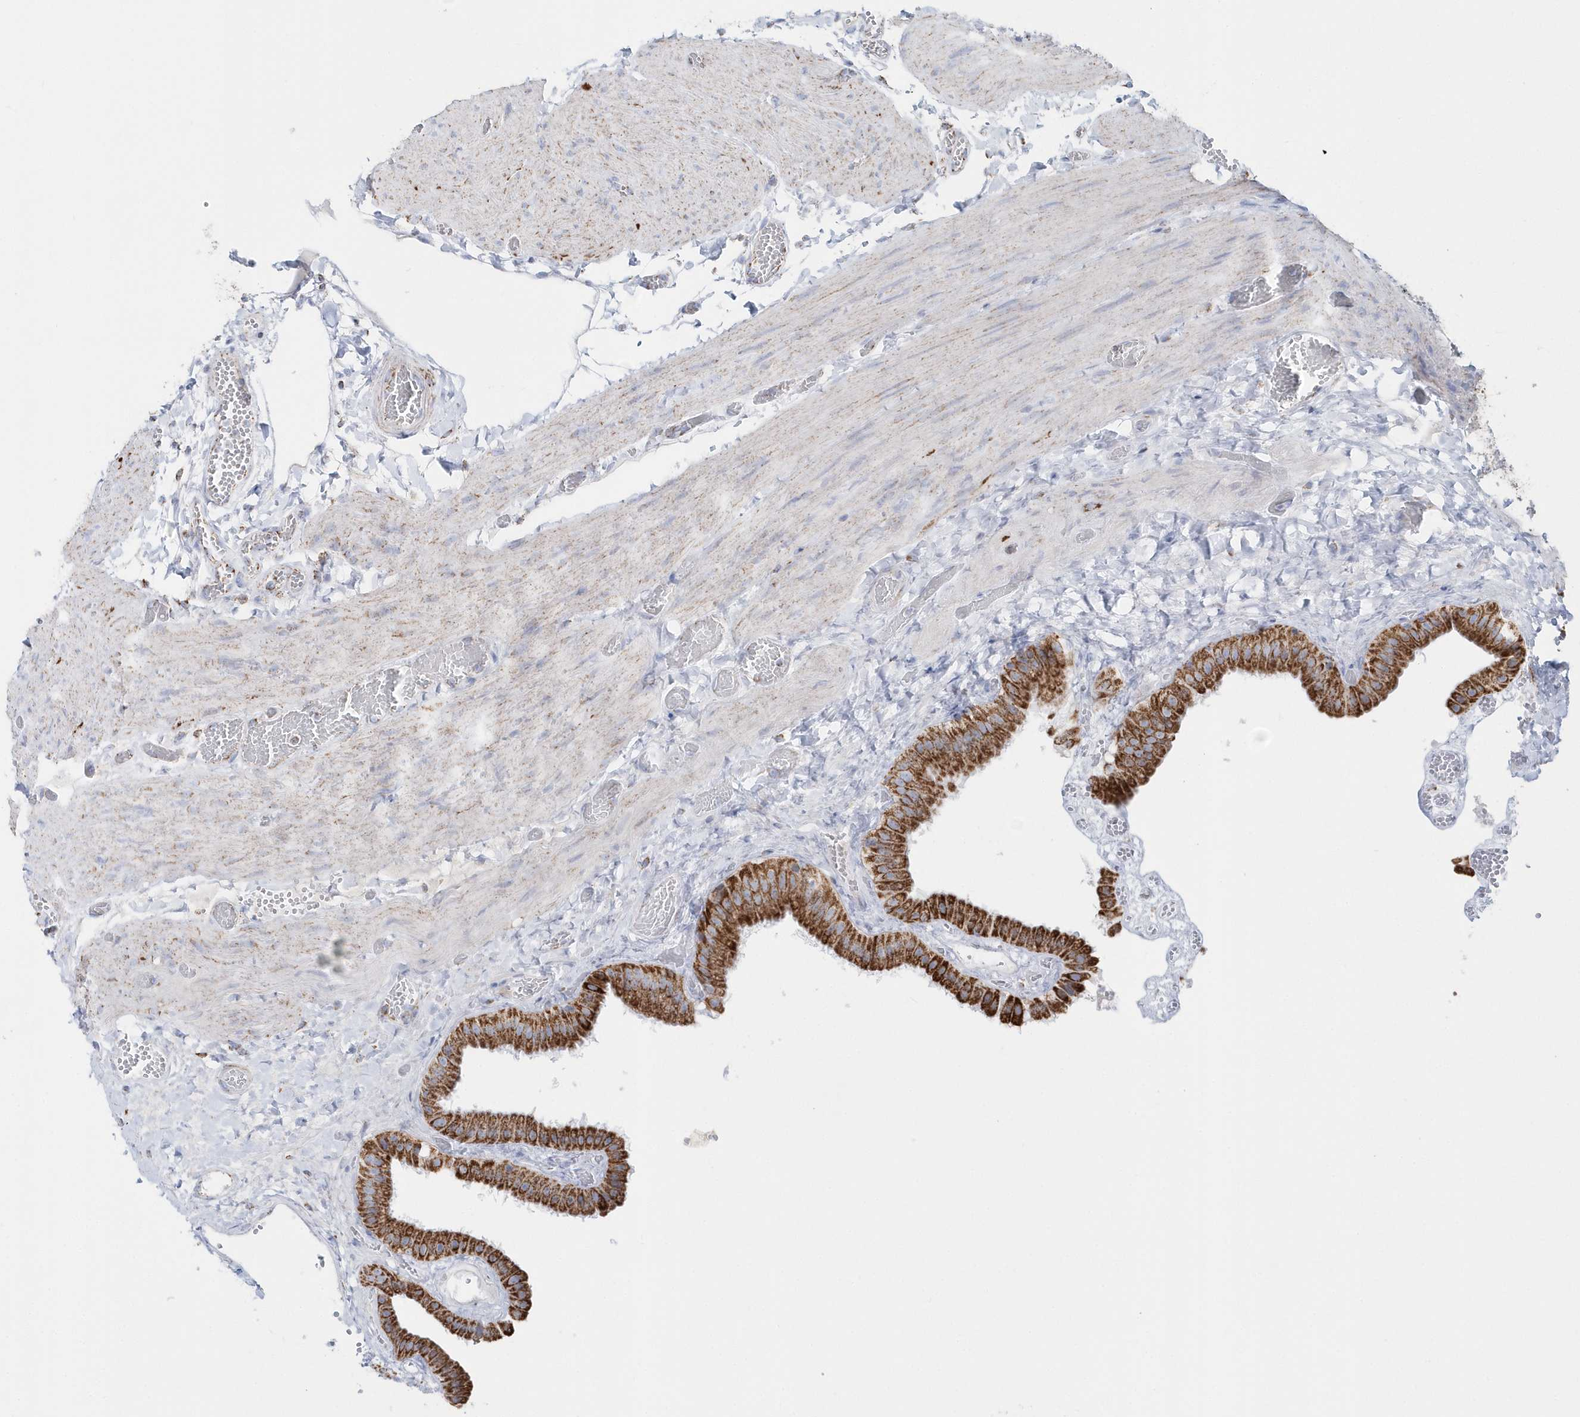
{"staining": {"intensity": "strong", "quantity": ">75%", "location": "cytoplasmic/membranous"}, "tissue": "gallbladder", "cell_type": "Glandular cells", "image_type": "normal", "snomed": [{"axis": "morphology", "description": "Normal tissue, NOS"}, {"axis": "topography", "description": "Gallbladder"}], "caption": "This image reveals immunohistochemistry staining of normal gallbladder, with high strong cytoplasmic/membranous expression in about >75% of glandular cells.", "gene": "TMCO6", "patient": {"sex": "female", "age": 64}}